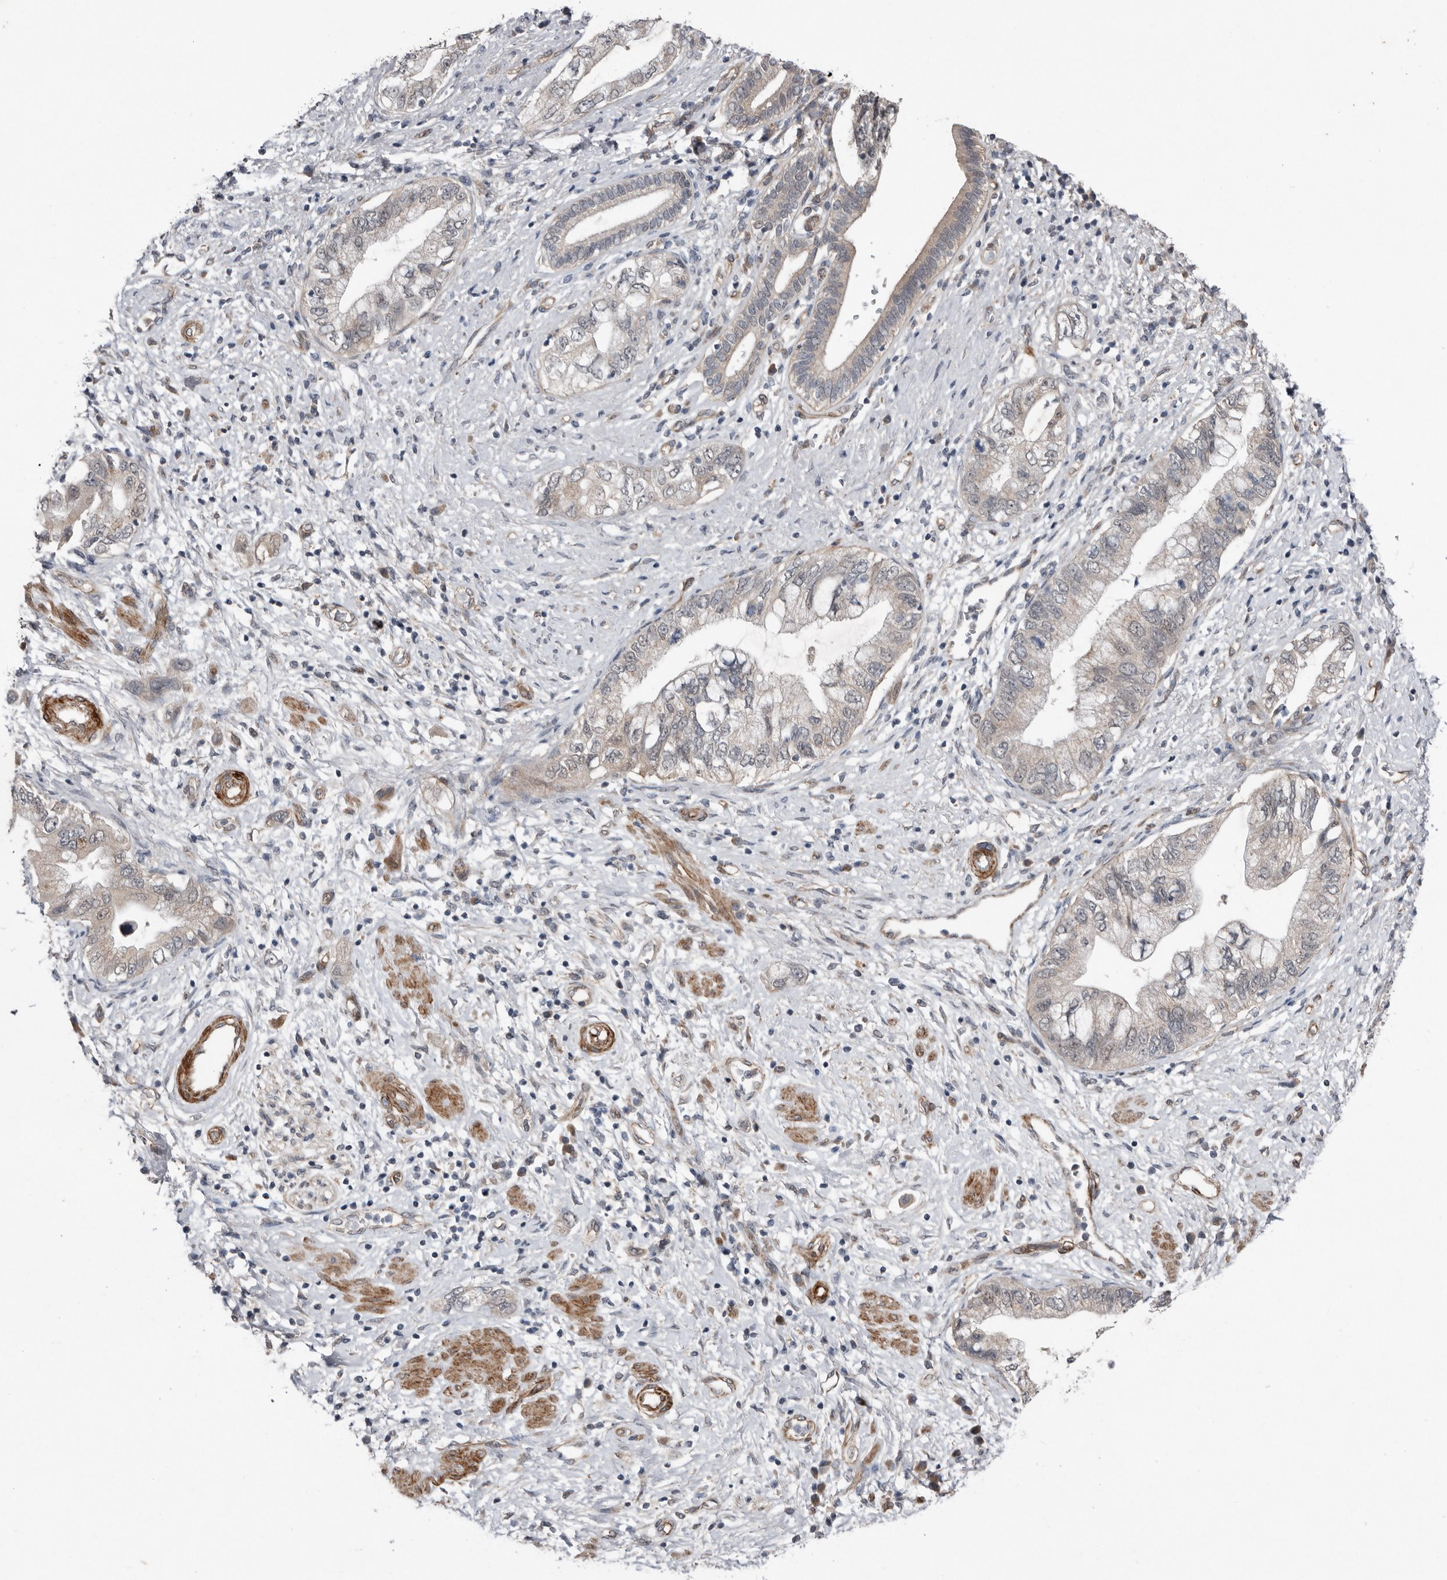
{"staining": {"intensity": "negative", "quantity": "none", "location": "none"}, "tissue": "pancreatic cancer", "cell_type": "Tumor cells", "image_type": "cancer", "snomed": [{"axis": "morphology", "description": "Adenocarcinoma, NOS"}, {"axis": "topography", "description": "Pancreas"}], "caption": "A micrograph of pancreatic cancer (adenocarcinoma) stained for a protein reveals no brown staining in tumor cells.", "gene": "RANBP17", "patient": {"sex": "female", "age": 73}}